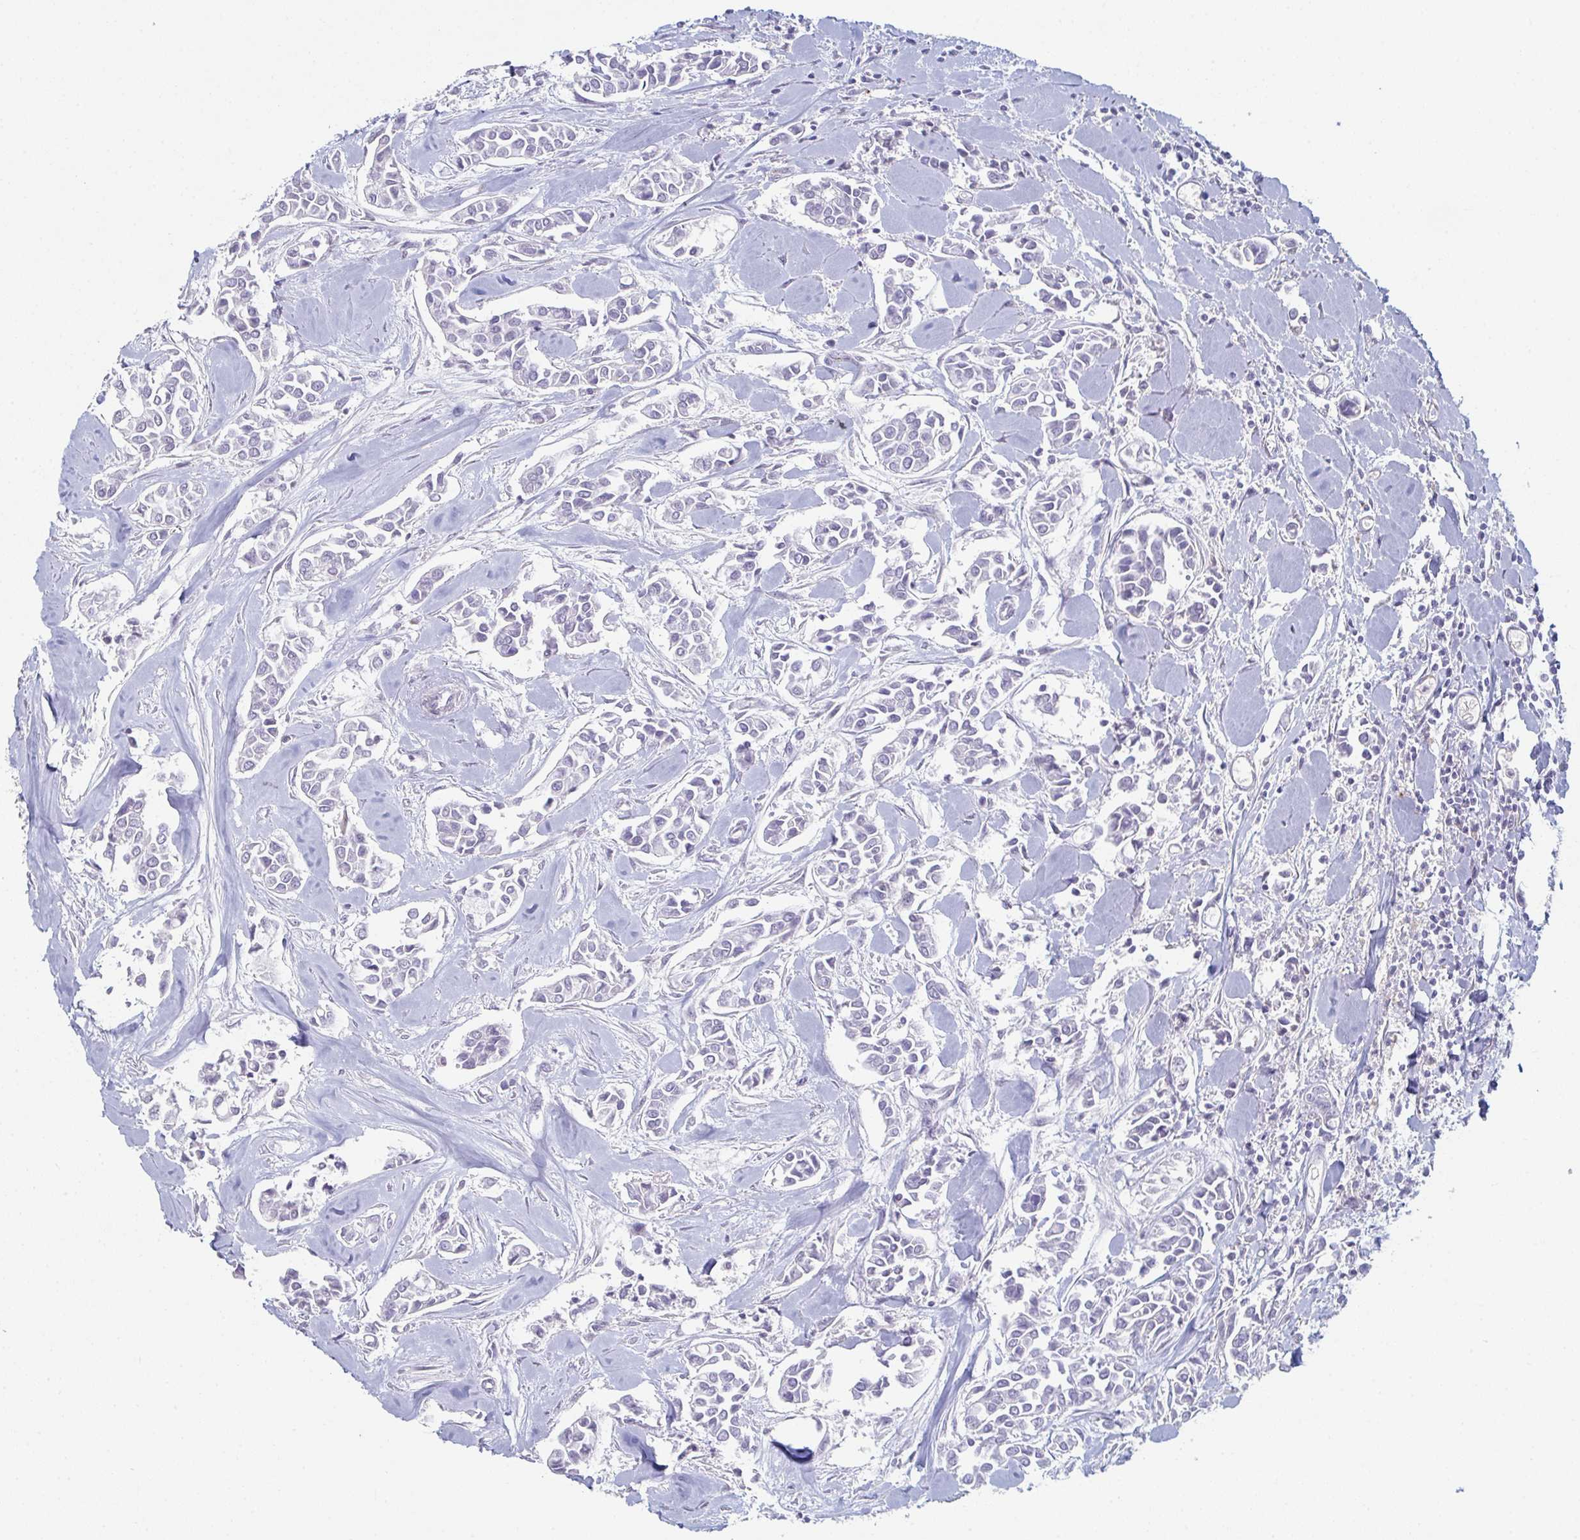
{"staining": {"intensity": "negative", "quantity": "none", "location": "none"}, "tissue": "breast cancer", "cell_type": "Tumor cells", "image_type": "cancer", "snomed": [{"axis": "morphology", "description": "Duct carcinoma"}, {"axis": "topography", "description": "Breast"}], "caption": "Tumor cells are negative for brown protein staining in breast invasive ductal carcinoma. (DAB (3,3'-diaminobenzidine) immunohistochemistry visualized using brightfield microscopy, high magnification).", "gene": "ADAM21", "patient": {"sex": "female", "age": 84}}